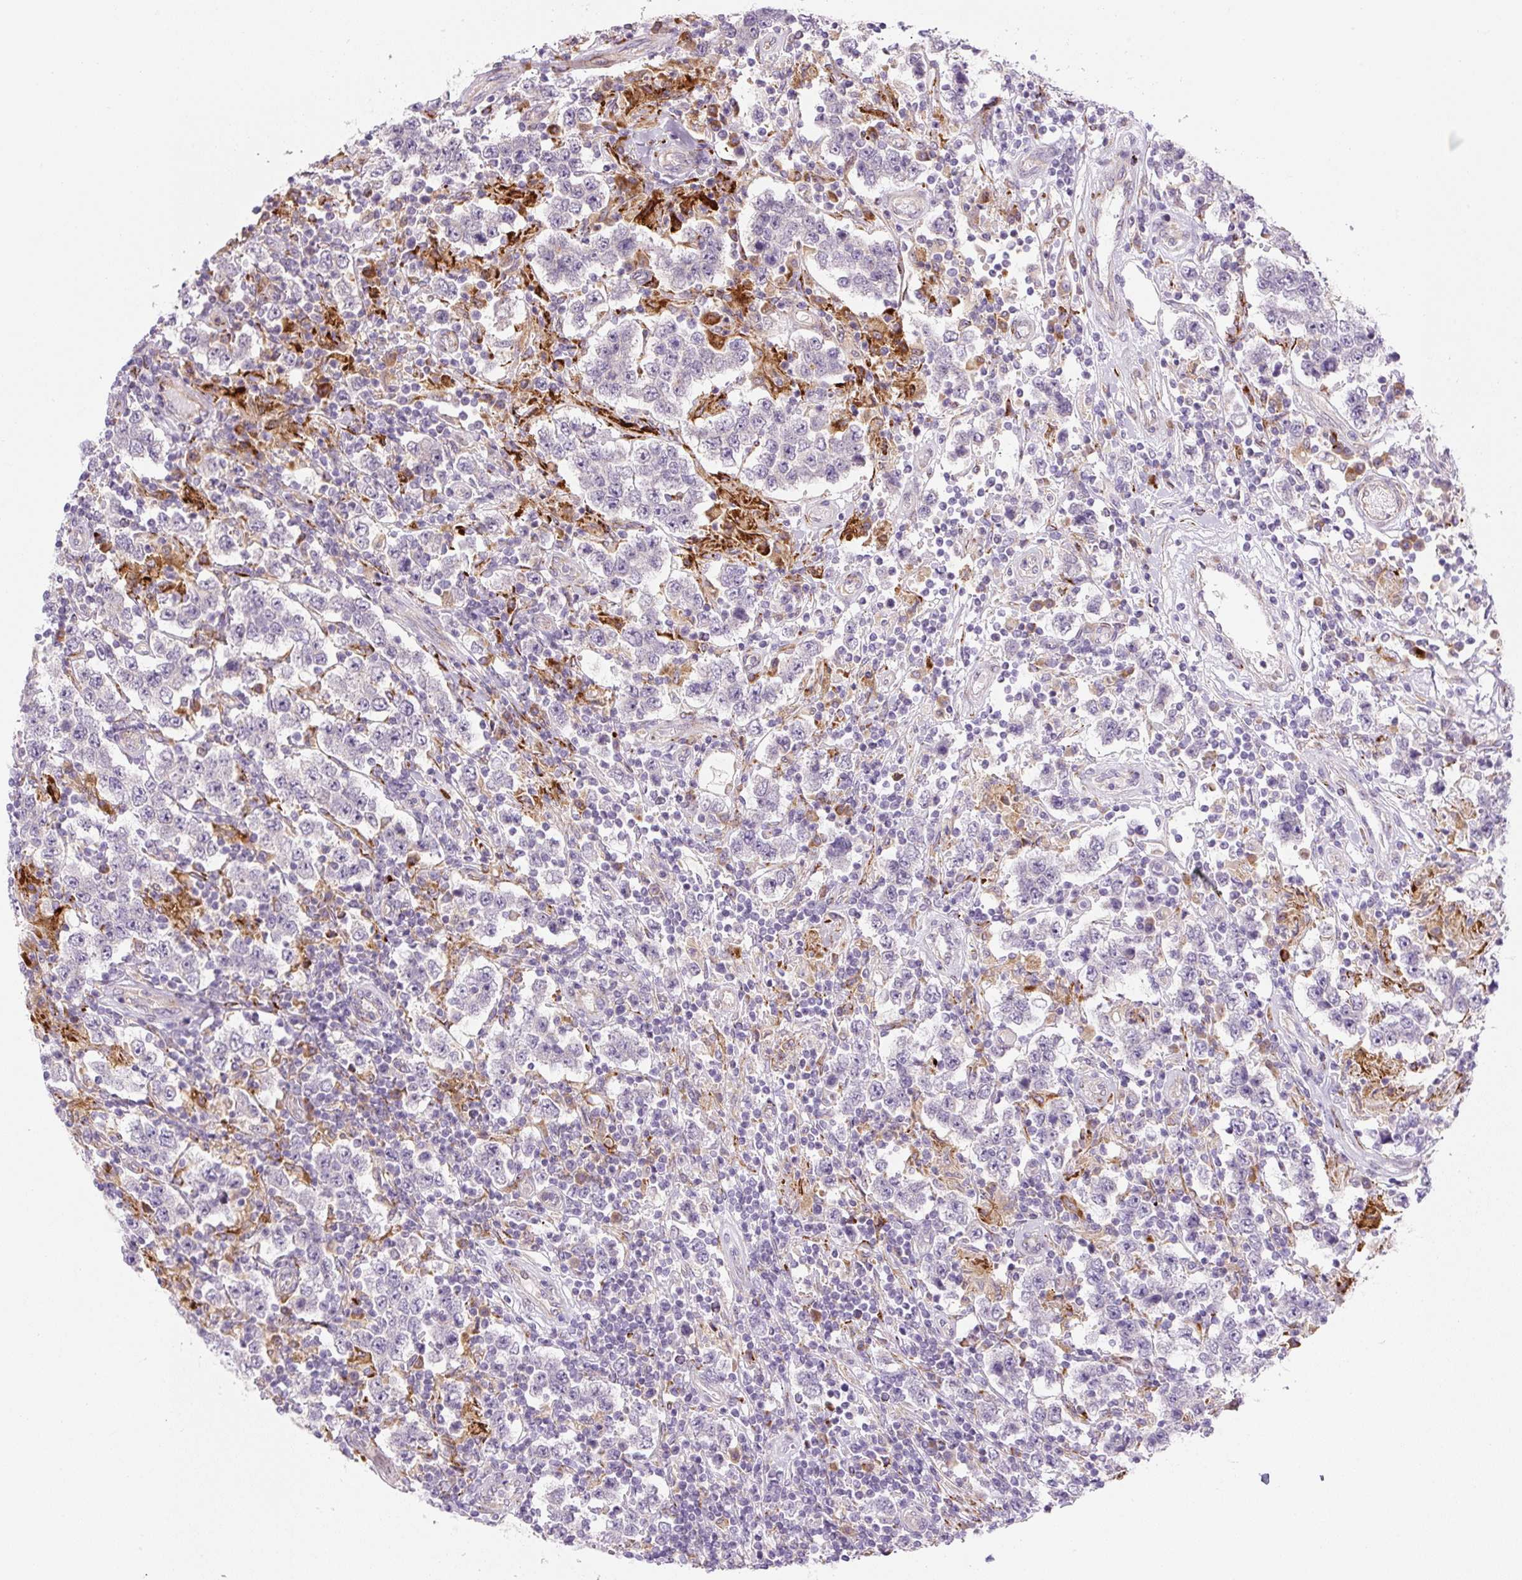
{"staining": {"intensity": "negative", "quantity": "none", "location": "none"}, "tissue": "testis cancer", "cell_type": "Tumor cells", "image_type": "cancer", "snomed": [{"axis": "morphology", "description": "Normal tissue, NOS"}, {"axis": "morphology", "description": "Urothelial carcinoma, High grade"}, {"axis": "morphology", "description": "Seminoma, NOS"}, {"axis": "morphology", "description": "Carcinoma, Embryonal, NOS"}, {"axis": "topography", "description": "Urinary bladder"}, {"axis": "topography", "description": "Testis"}], "caption": "Tumor cells show no significant staining in testis cancer. (DAB immunohistochemistry (IHC) with hematoxylin counter stain).", "gene": "DISP3", "patient": {"sex": "male", "age": 41}}